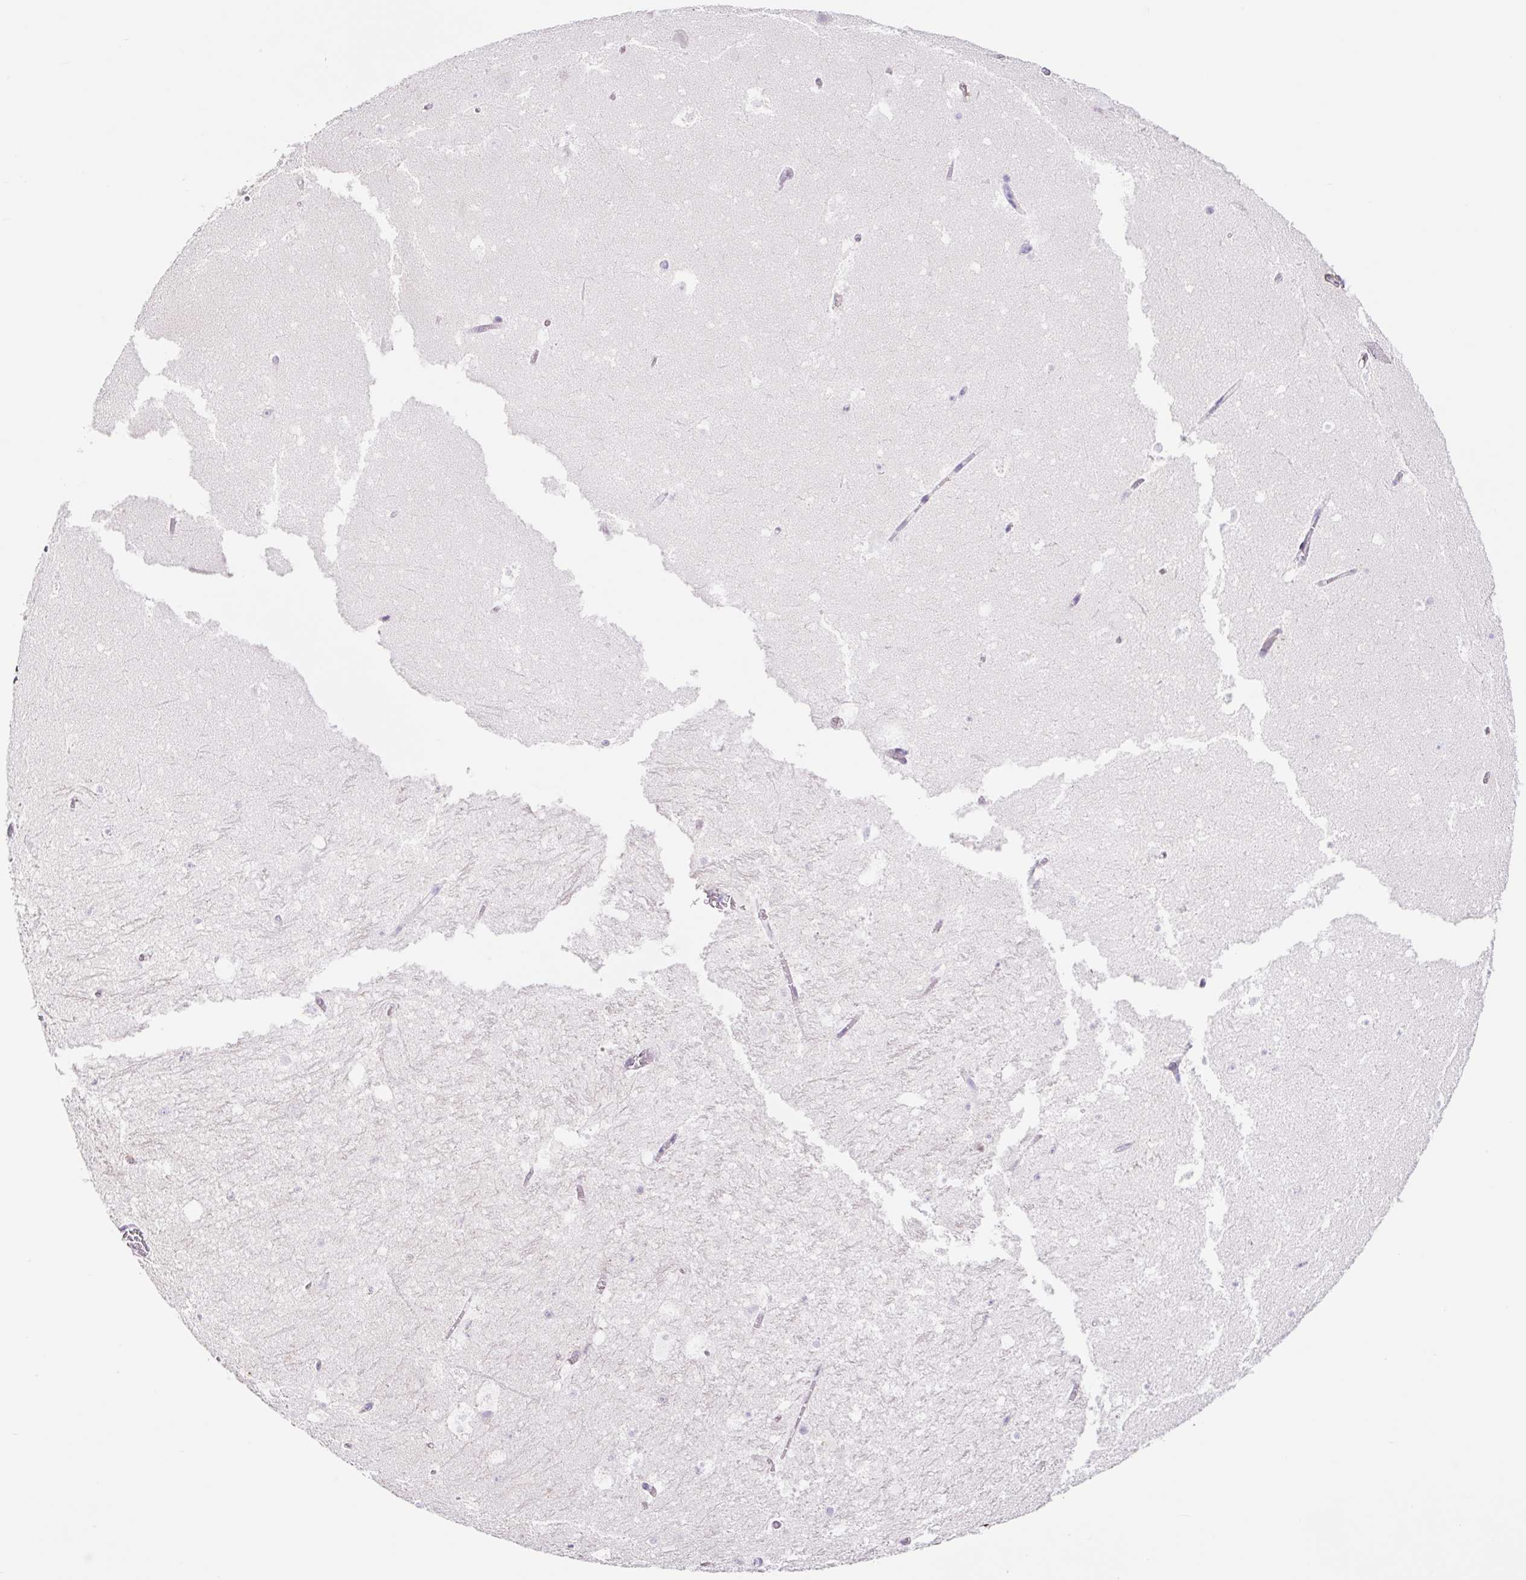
{"staining": {"intensity": "negative", "quantity": "none", "location": "none"}, "tissue": "hippocampus", "cell_type": "Glial cells", "image_type": "normal", "snomed": [{"axis": "morphology", "description": "Normal tissue, NOS"}, {"axis": "topography", "description": "Hippocampus"}], "caption": "This is an immunohistochemistry photomicrograph of benign human hippocampus. There is no staining in glial cells.", "gene": "DCAF17", "patient": {"sex": "female", "age": 42}}